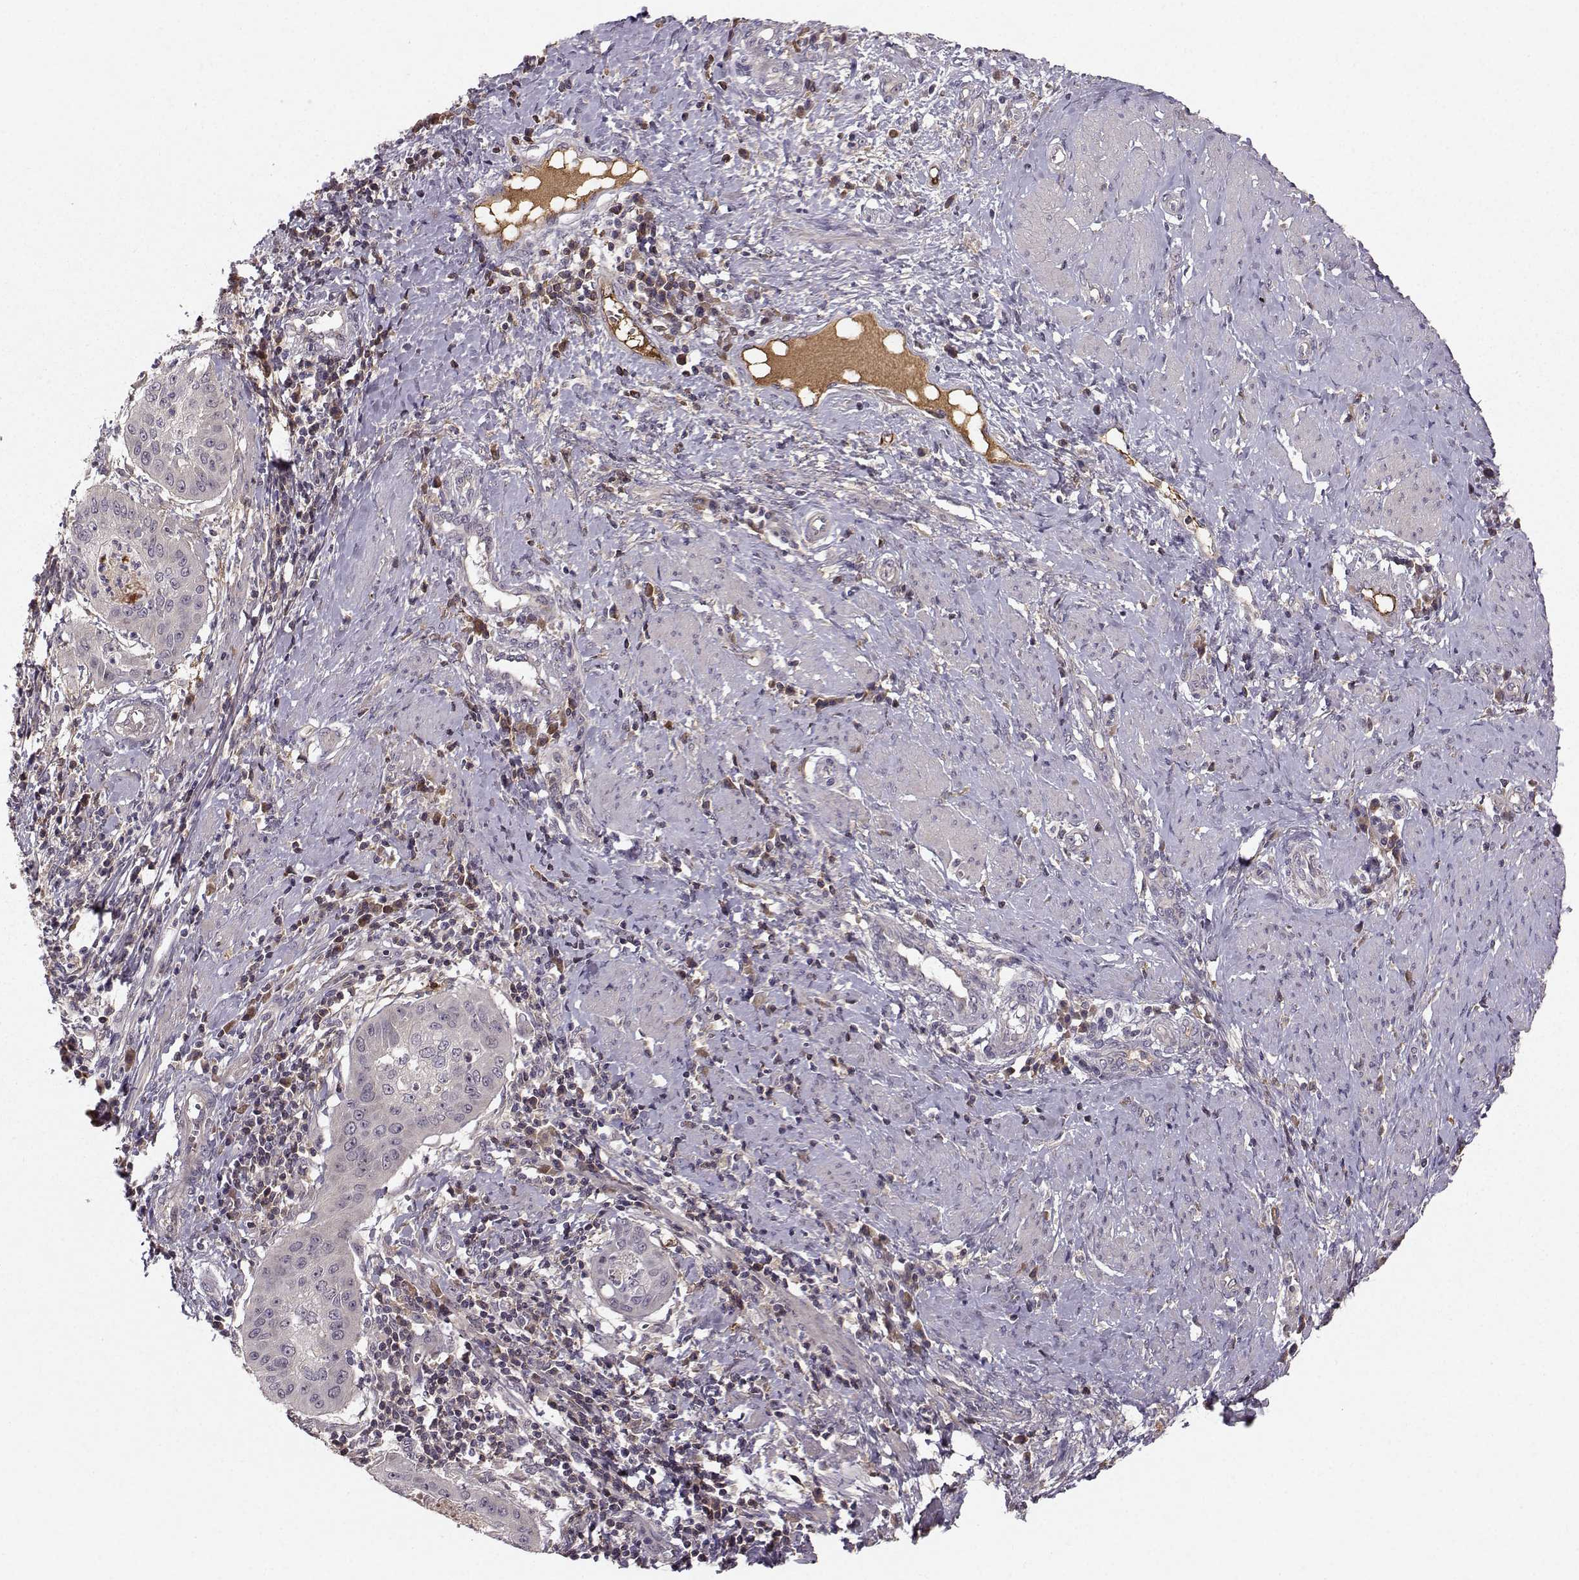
{"staining": {"intensity": "negative", "quantity": "none", "location": "none"}, "tissue": "cervical cancer", "cell_type": "Tumor cells", "image_type": "cancer", "snomed": [{"axis": "morphology", "description": "Squamous cell carcinoma, NOS"}, {"axis": "topography", "description": "Cervix"}], "caption": "This is a image of immunohistochemistry (IHC) staining of cervical squamous cell carcinoma, which shows no positivity in tumor cells.", "gene": "WNT6", "patient": {"sex": "female", "age": 39}}